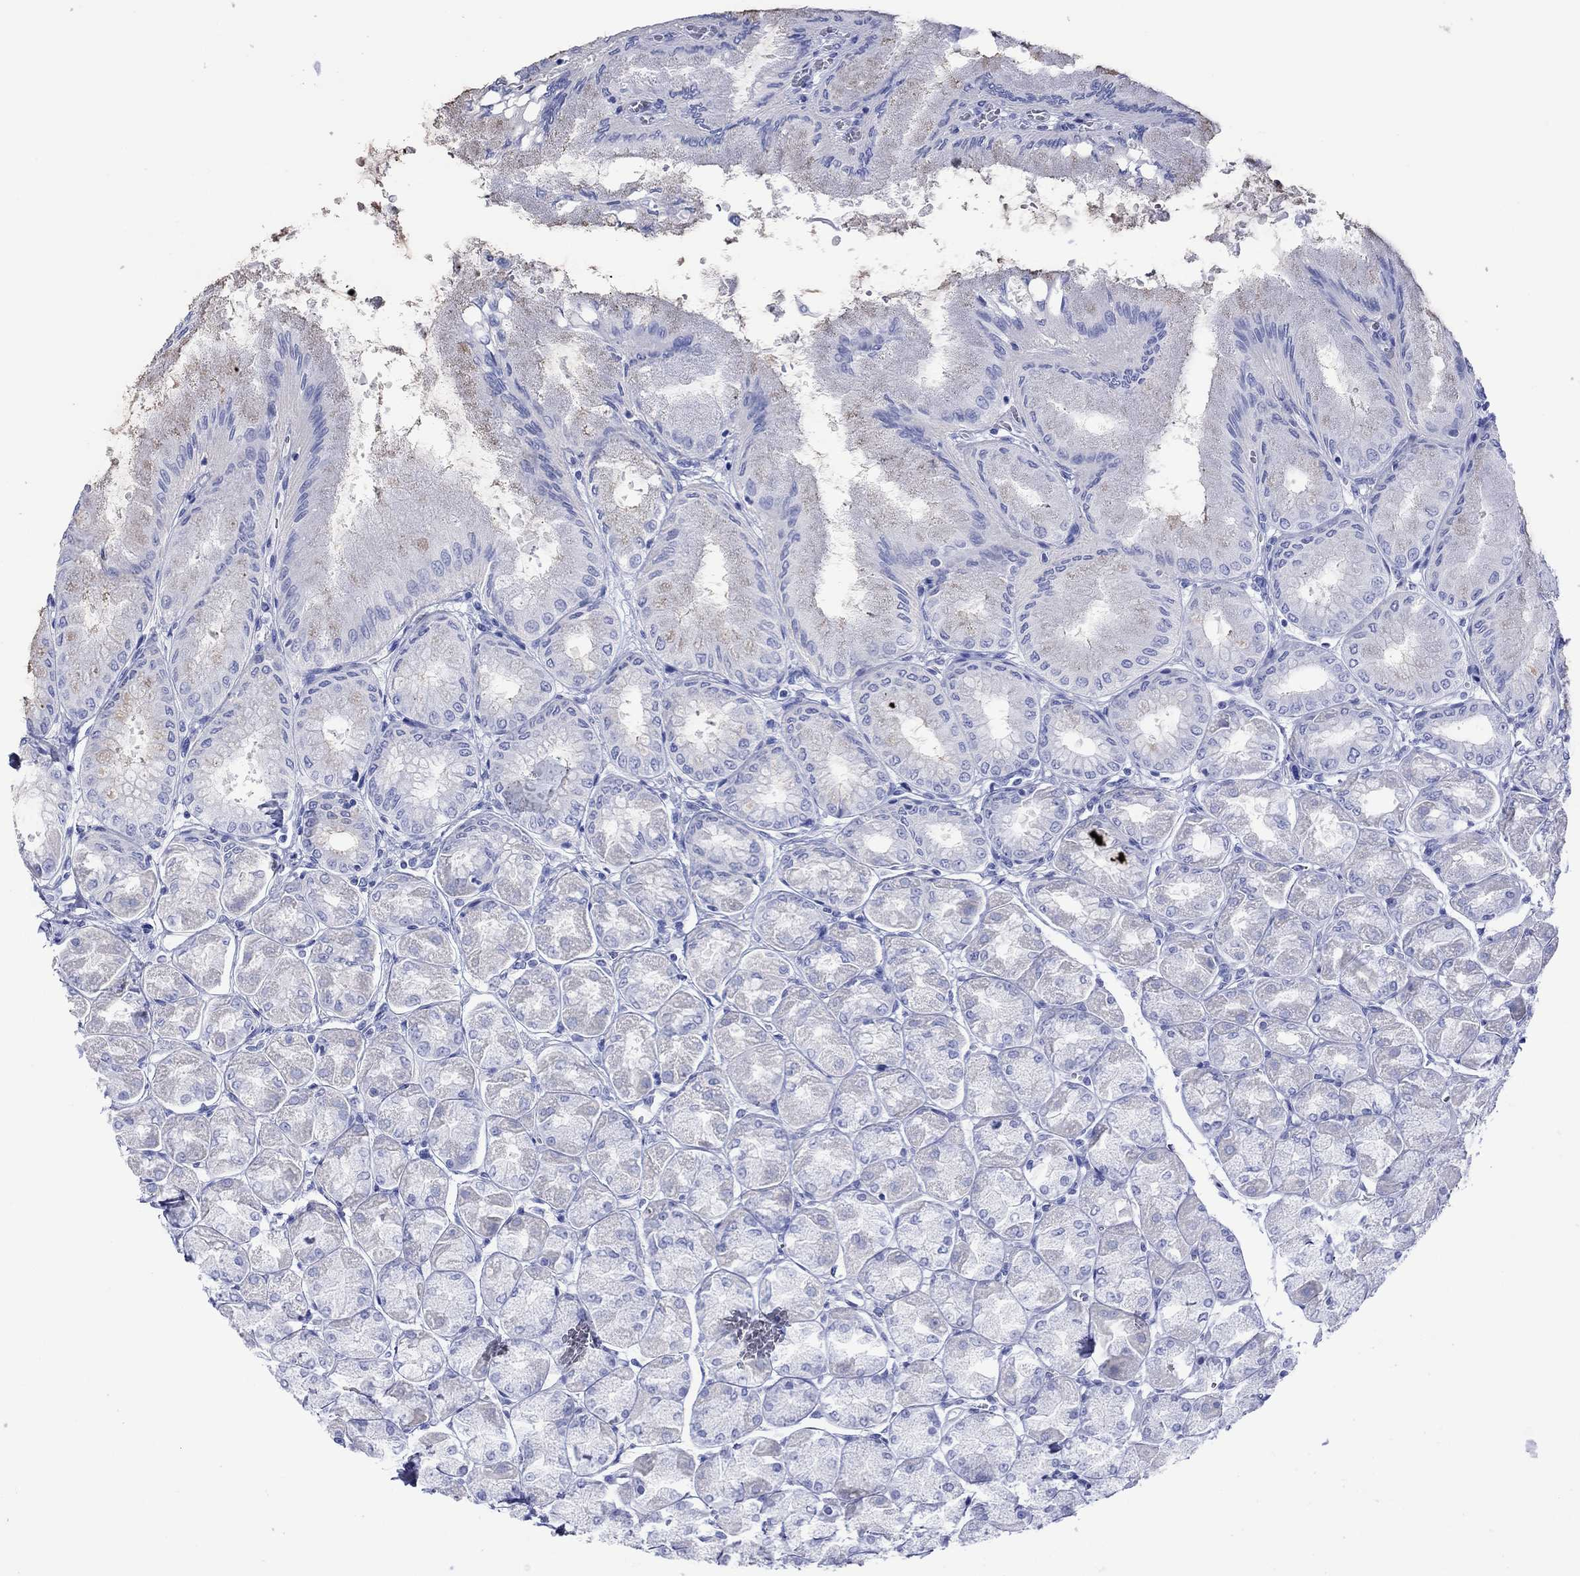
{"staining": {"intensity": "weak", "quantity": "<25%", "location": "cytoplasmic/membranous"}, "tissue": "stomach", "cell_type": "Glandular cells", "image_type": "normal", "snomed": [{"axis": "morphology", "description": "Normal tissue, NOS"}, {"axis": "topography", "description": "Stomach, upper"}], "caption": "Human stomach stained for a protein using IHC exhibits no expression in glandular cells.", "gene": "MLANA", "patient": {"sex": "male", "age": 60}}